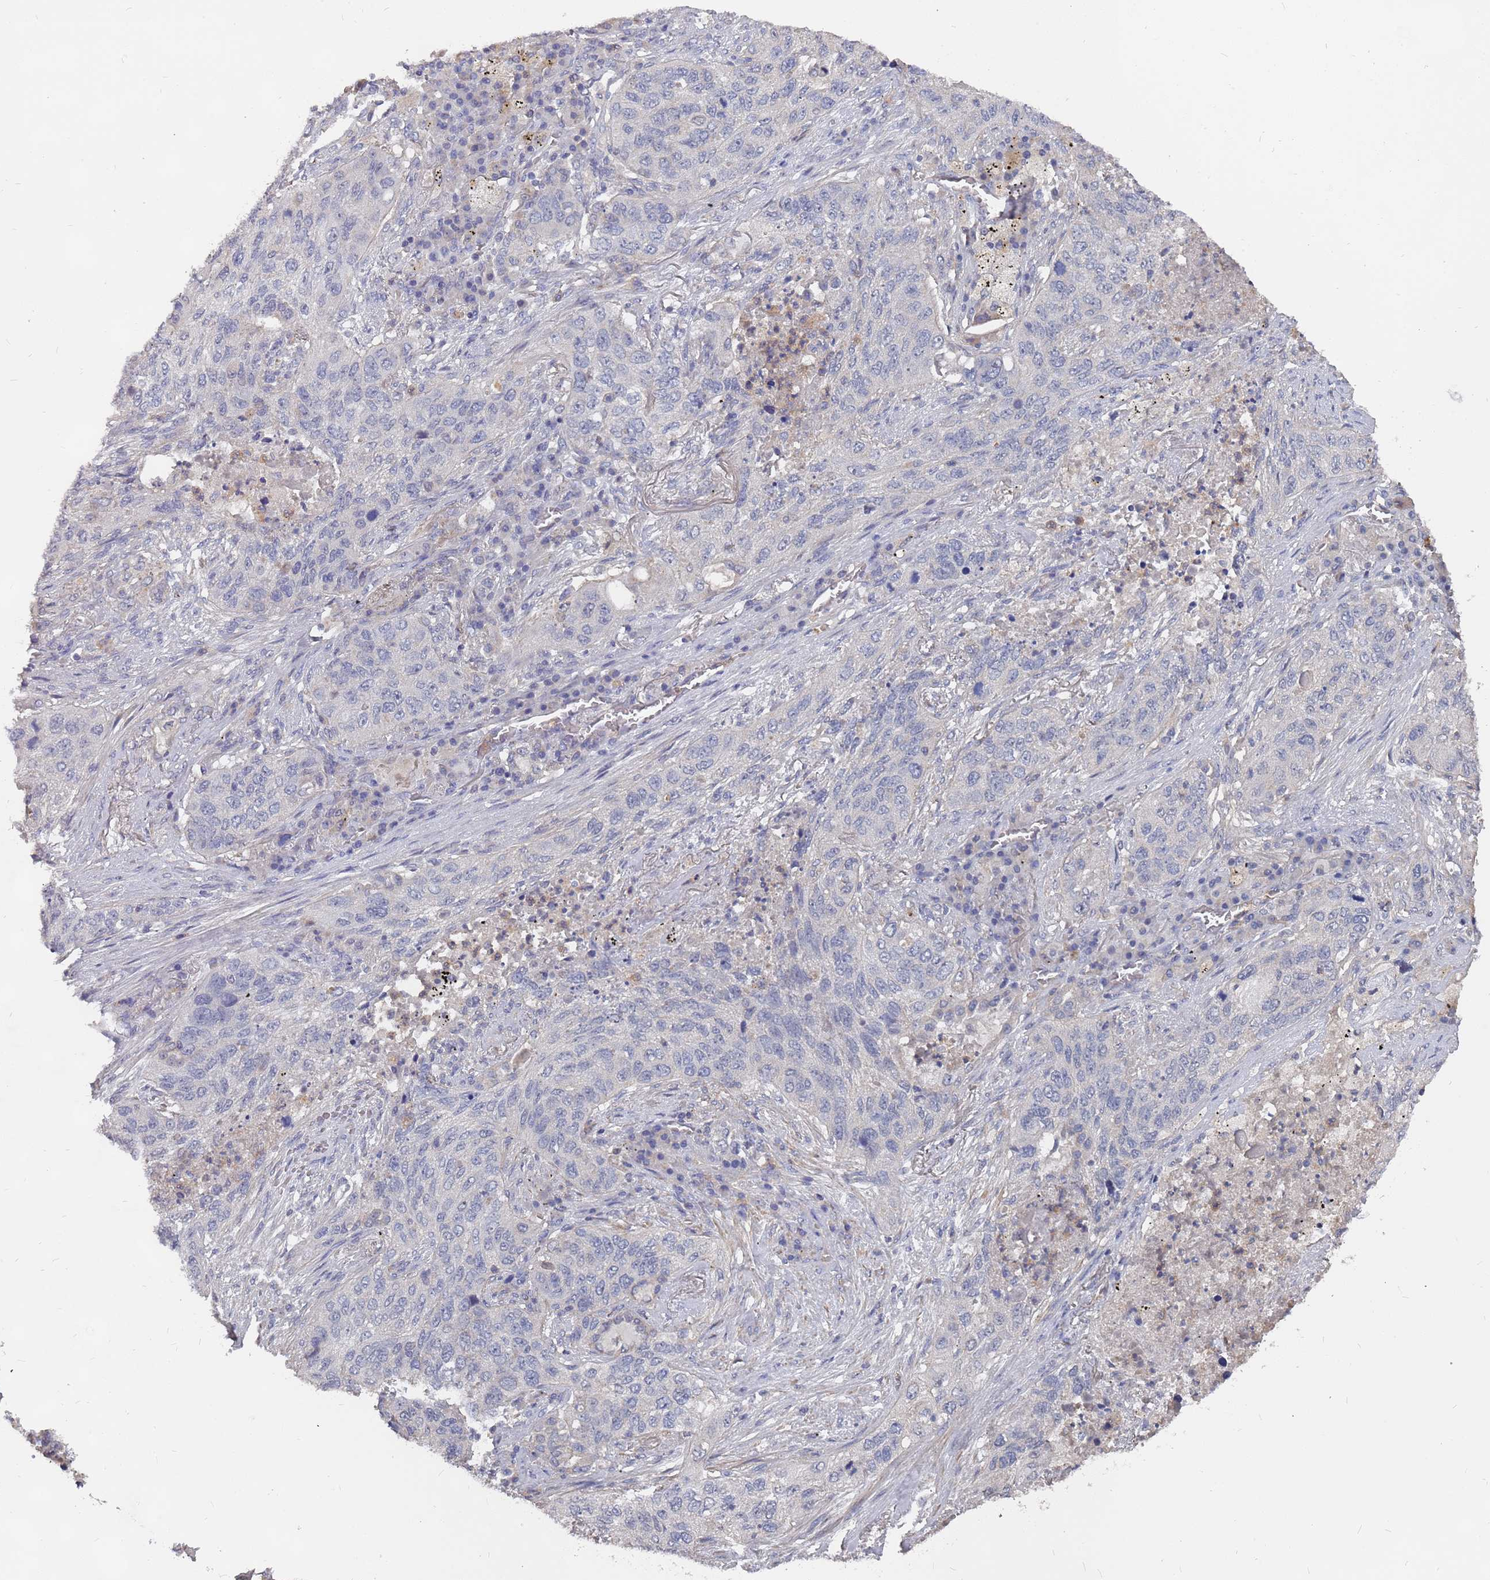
{"staining": {"intensity": "negative", "quantity": "none", "location": "none"}, "tissue": "lung cancer", "cell_type": "Tumor cells", "image_type": "cancer", "snomed": [{"axis": "morphology", "description": "Squamous cell carcinoma, NOS"}, {"axis": "topography", "description": "Lung"}], "caption": "This image is of lung cancer stained with immunohistochemistry to label a protein in brown with the nuclei are counter-stained blue. There is no staining in tumor cells.", "gene": "TCEANC2", "patient": {"sex": "female", "age": 63}}